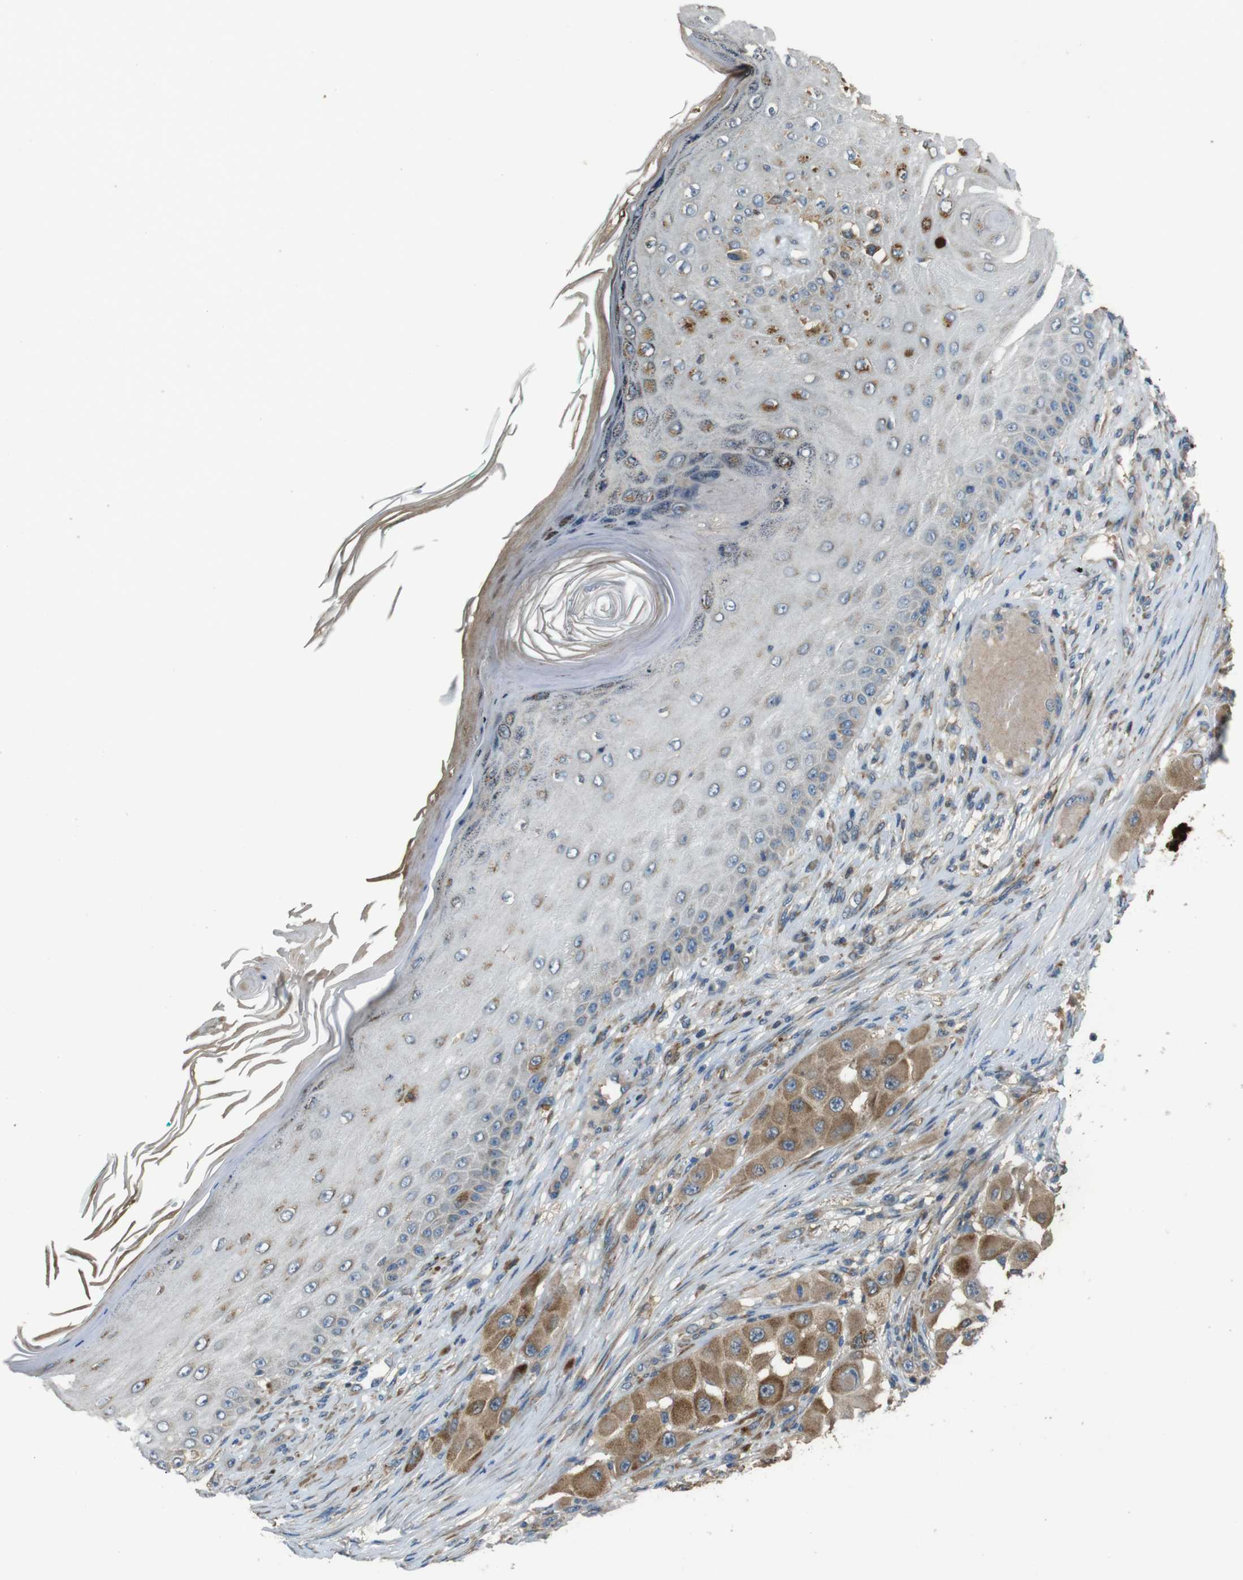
{"staining": {"intensity": "moderate", "quantity": ">75%", "location": "cytoplasmic/membranous"}, "tissue": "melanoma", "cell_type": "Tumor cells", "image_type": "cancer", "snomed": [{"axis": "morphology", "description": "Malignant melanoma, NOS"}, {"axis": "topography", "description": "Skin"}], "caption": "Moderate cytoplasmic/membranous staining for a protein is appreciated in about >75% of tumor cells of melanoma using immunohistochemistry.", "gene": "ARHGAP24", "patient": {"sex": "female", "age": 81}}